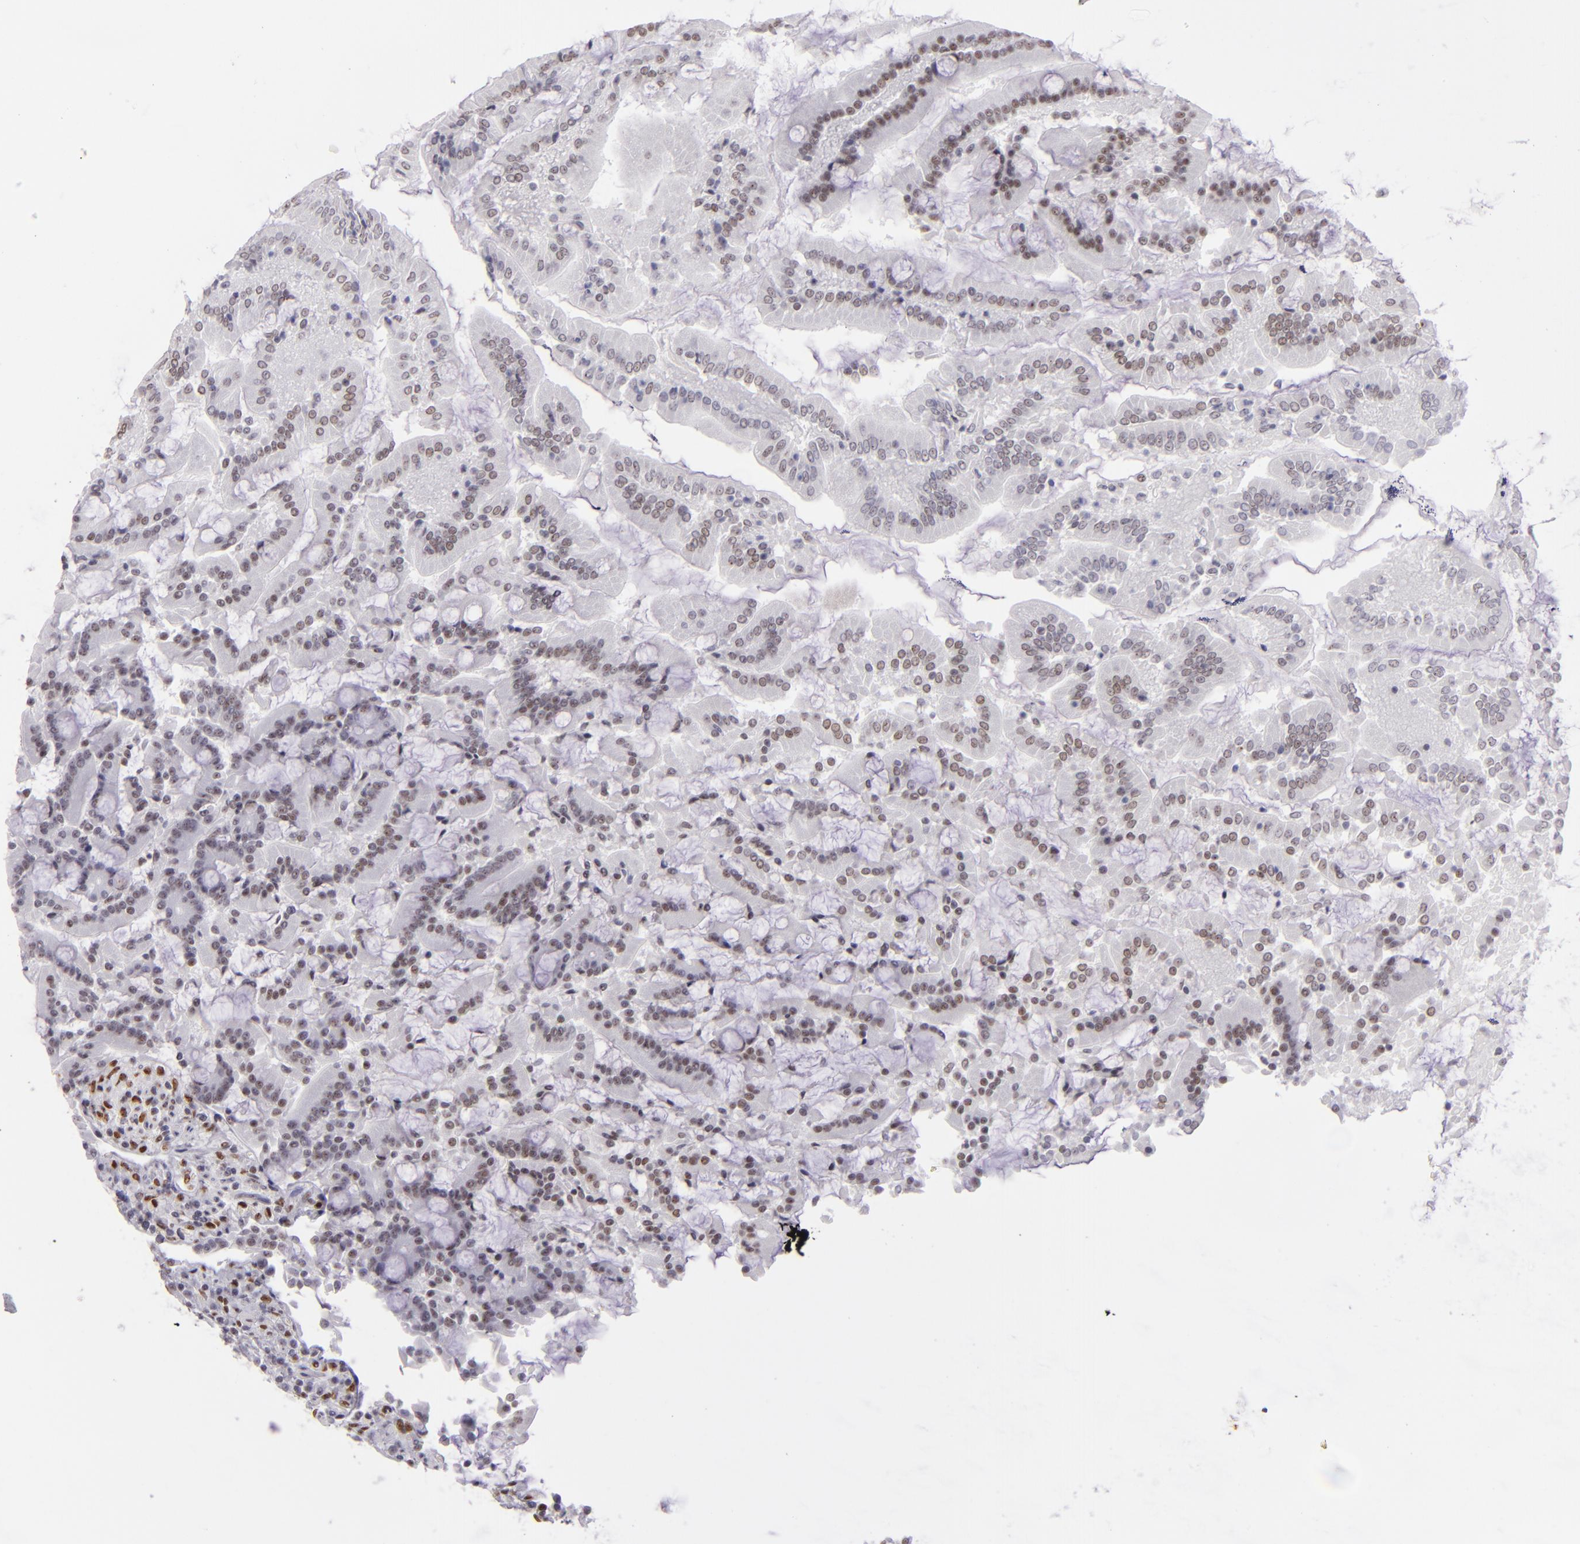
{"staining": {"intensity": "weak", "quantity": "<25%", "location": "nuclear"}, "tissue": "duodenum", "cell_type": "Glandular cells", "image_type": "normal", "snomed": [{"axis": "morphology", "description": "Normal tissue, NOS"}, {"axis": "topography", "description": "Duodenum"}], "caption": "IHC micrograph of normal human duodenum stained for a protein (brown), which demonstrates no positivity in glandular cells. (DAB (3,3'-diaminobenzidine) immunohistochemistry with hematoxylin counter stain).", "gene": "TOP3A", "patient": {"sex": "female", "age": 64}}